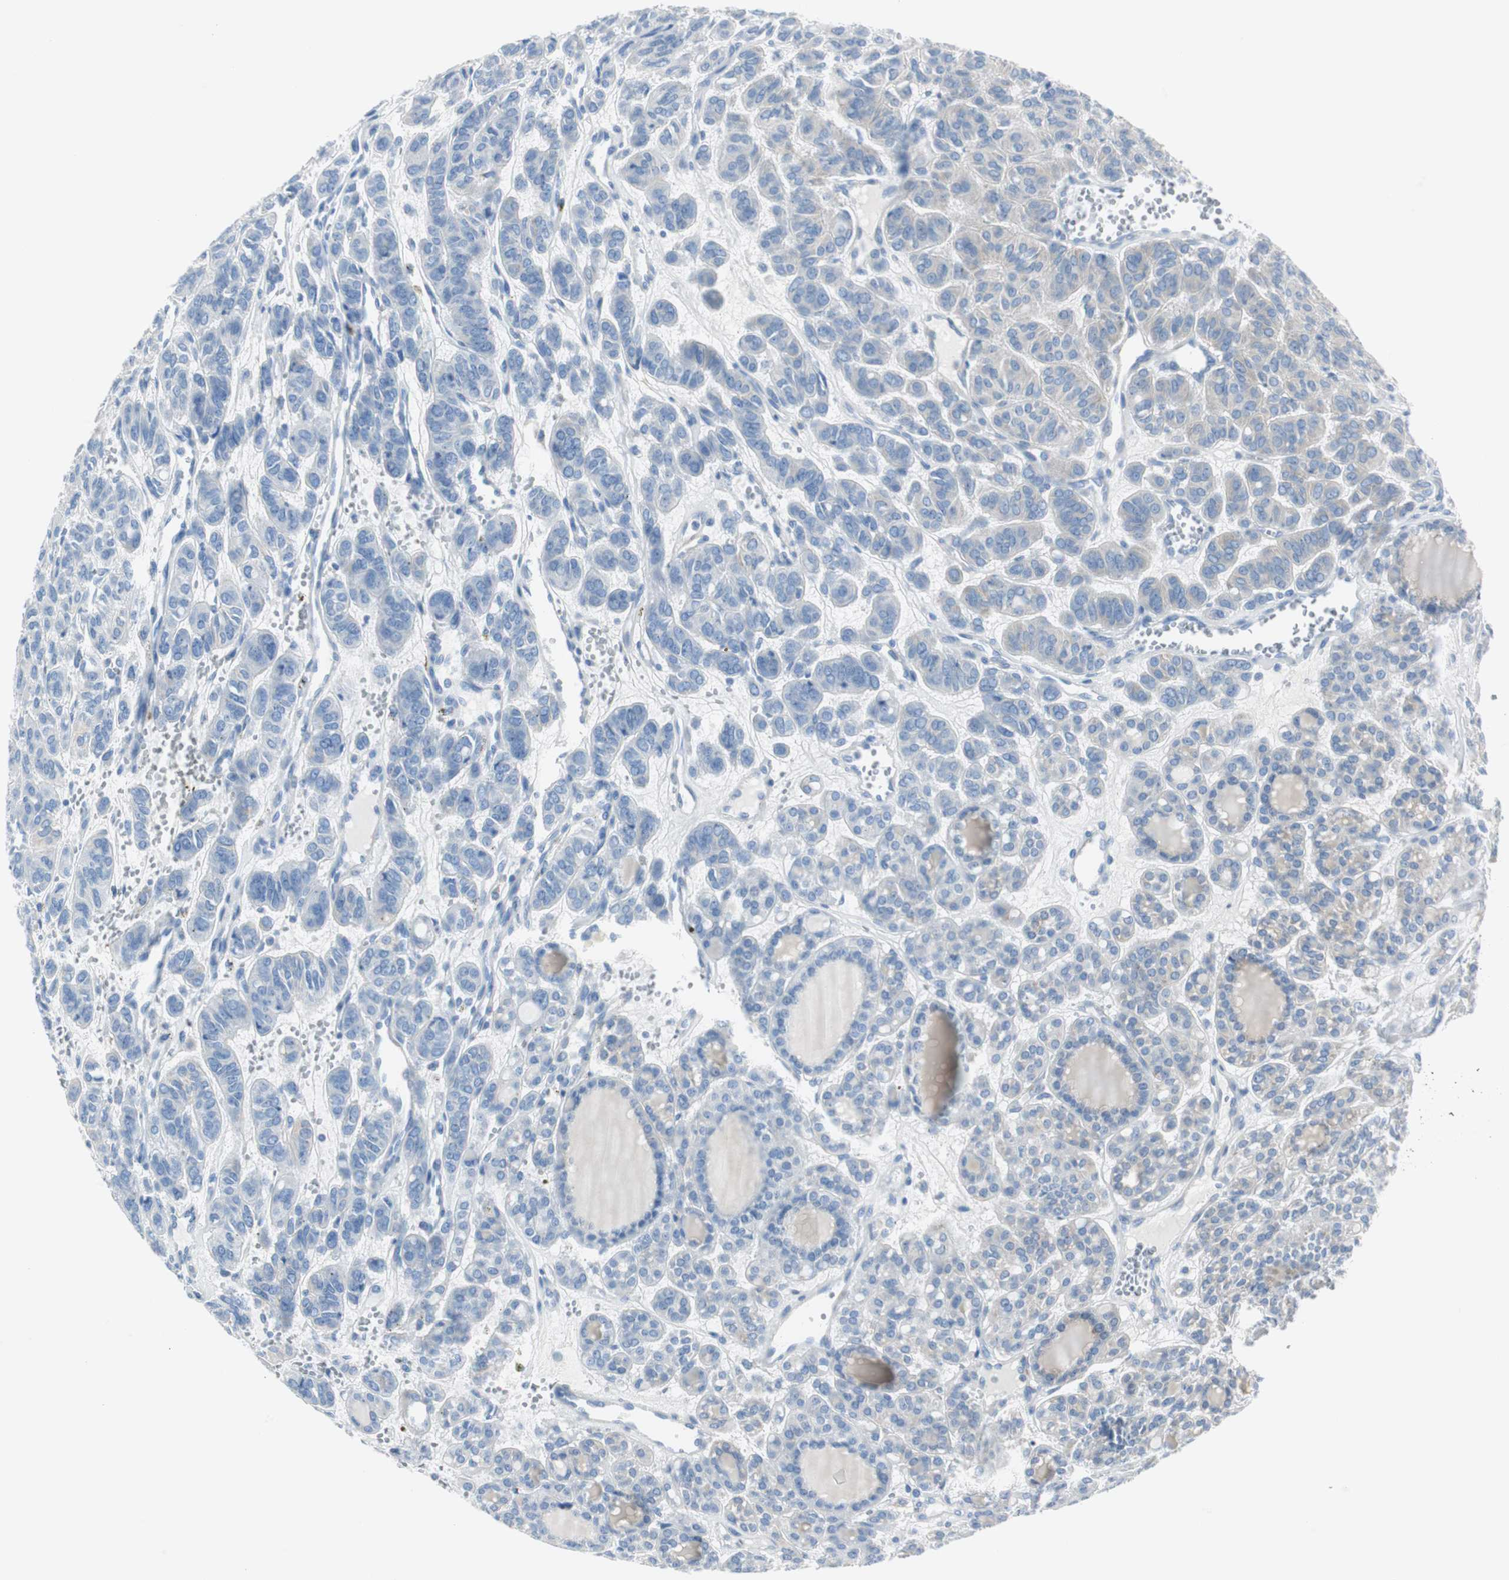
{"staining": {"intensity": "negative", "quantity": "none", "location": "none"}, "tissue": "thyroid cancer", "cell_type": "Tumor cells", "image_type": "cancer", "snomed": [{"axis": "morphology", "description": "Follicular adenoma carcinoma, NOS"}, {"axis": "topography", "description": "Thyroid gland"}], "caption": "Tumor cells show no significant staining in follicular adenoma carcinoma (thyroid). (DAB immunohistochemistry visualized using brightfield microscopy, high magnification).", "gene": "RPS12", "patient": {"sex": "female", "age": 71}}